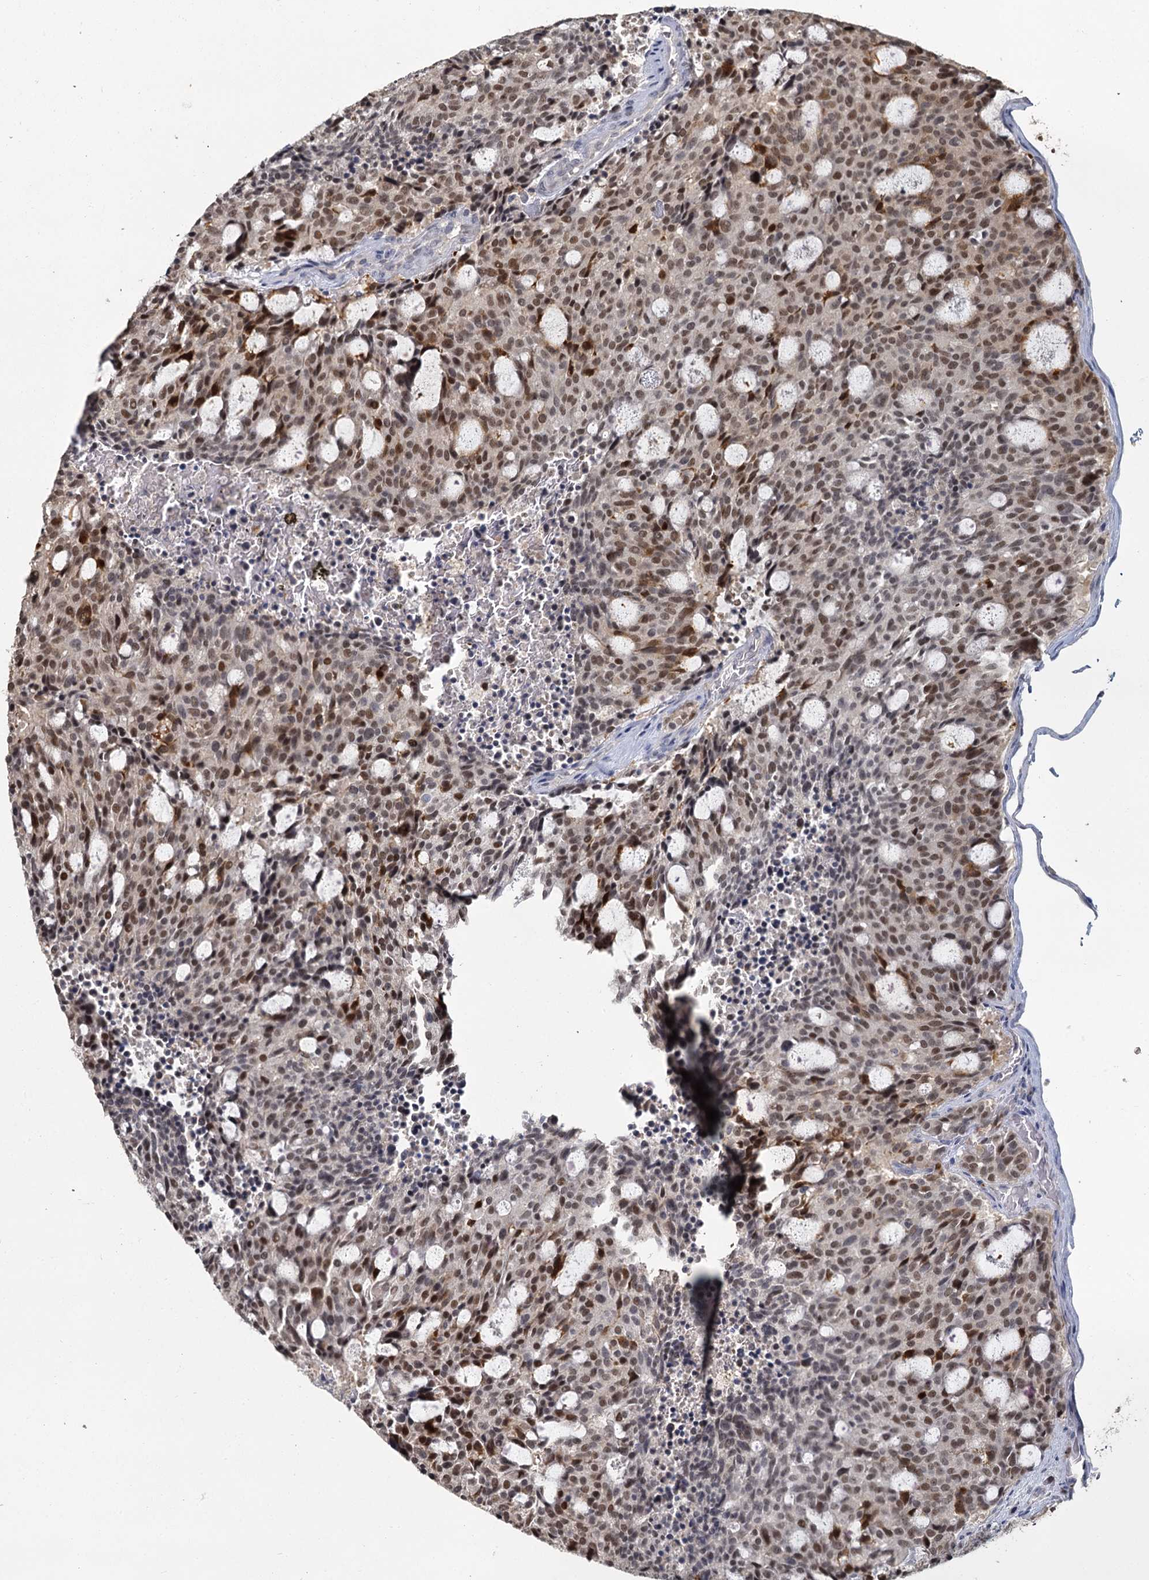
{"staining": {"intensity": "moderate", "quantity": ">75%", "location": "nuclear"}, "tissue": "carcinoid", "cell_type": "Tumor cells", "image_type": "cancer", "snomed": [{"axis": "morphology", "description": "Carcinoid, malignant, NOS"}, {"axis": "topography", "description": "Pancreas"}], "caption": "Carcinoid was stained to show a protein in brown. There is medium levels of moderate nuclear staining in about >75% of tumor cells.", "gene": "MUCL1", "patient": {"sex": "female", "age": 54}}